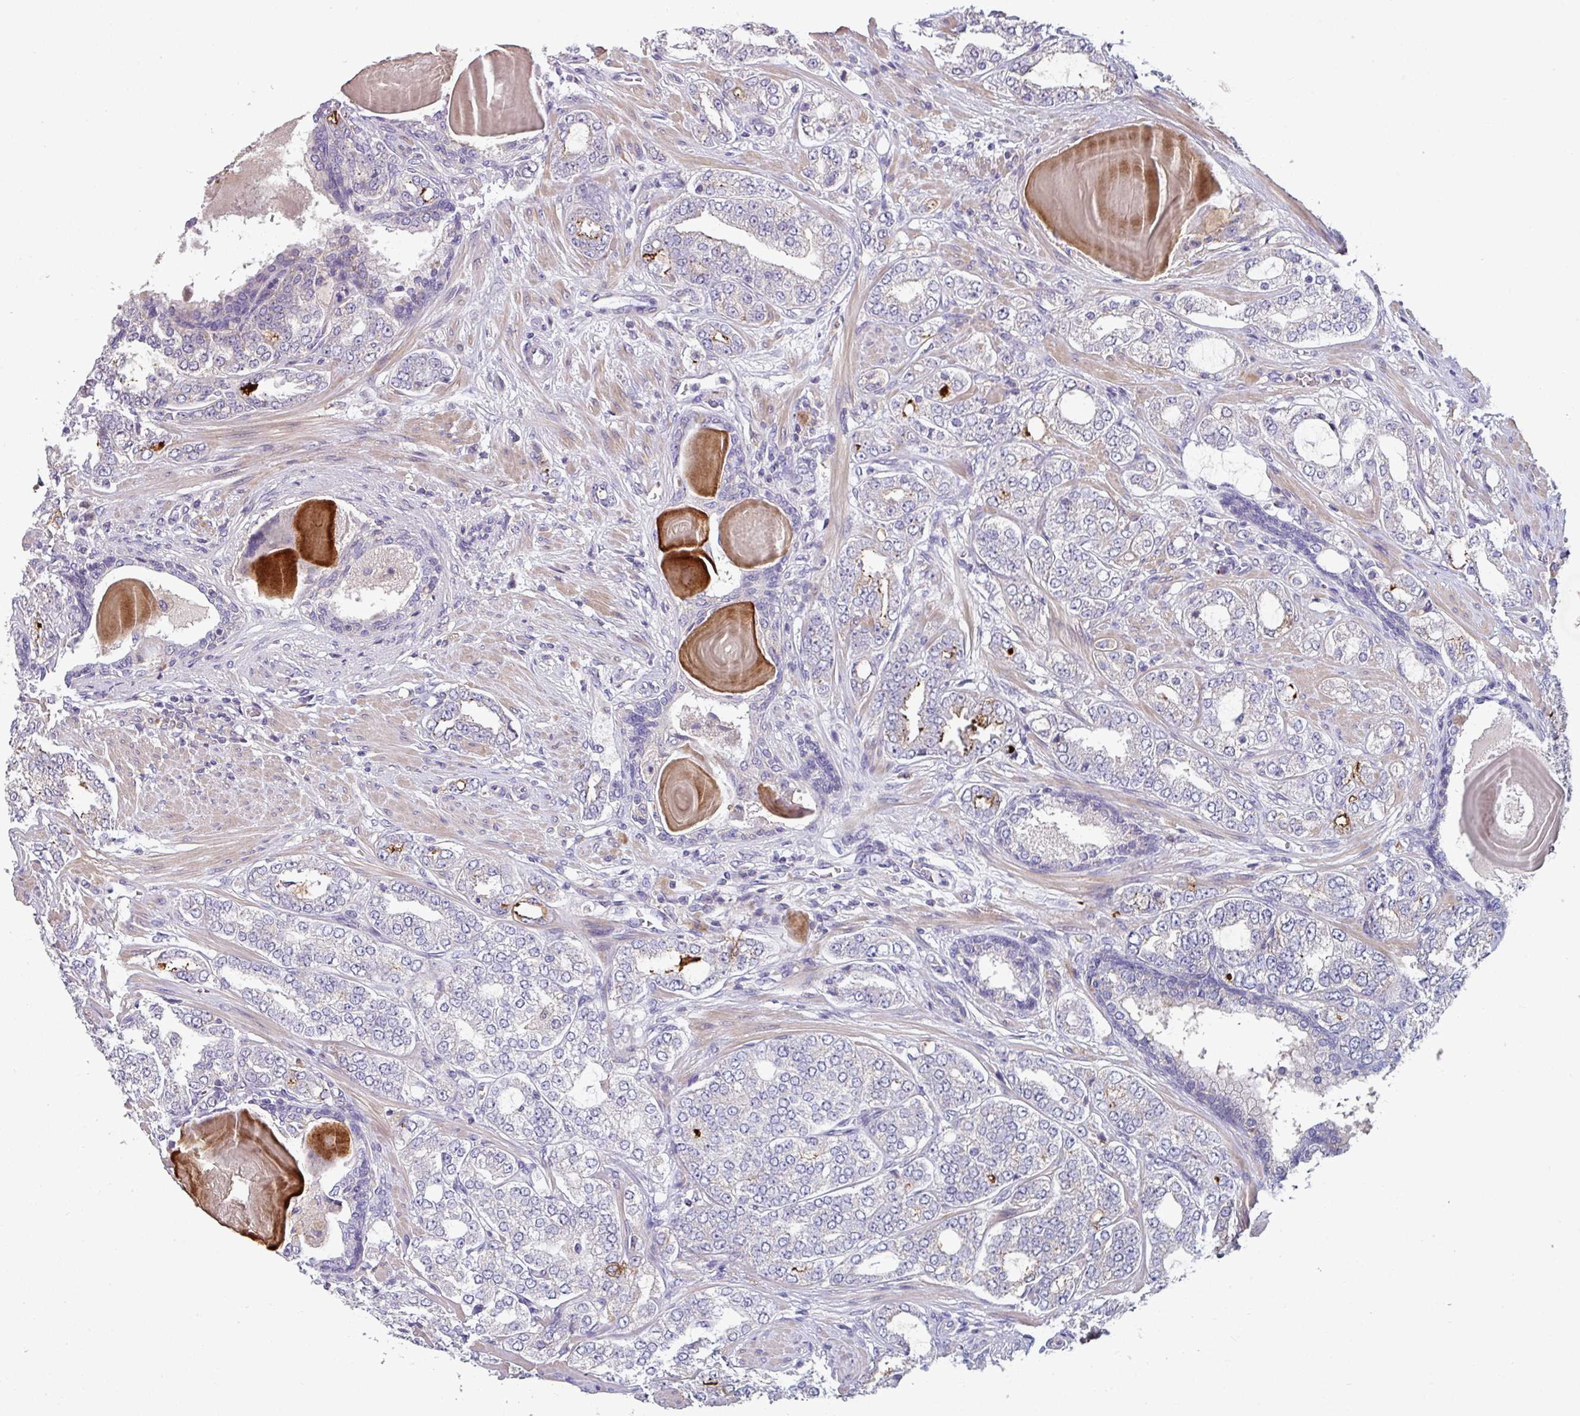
{"staining": {"intensity": "weak", "quantity": "<25%", "location": "cytoplasmic/membranous"}, "tissue": "prostate cancer", "cell_type": "Tumor cells", "image_type": "cancer", "snomed": [{"axis": "morphology", "description": "Adenocarcinoma, High grade"}, {"axis": "topography", "description": "Prostate"}], "caption": "Immunohistochemistry (IHC) micrograph of human prostate cancer (adenocarcinoma (high-grade)) stained for a protein (brown), which shows no positivity in tumor cells.", "gene": "TMEM132A", "patient": {"sex": "male", "age": 64}}